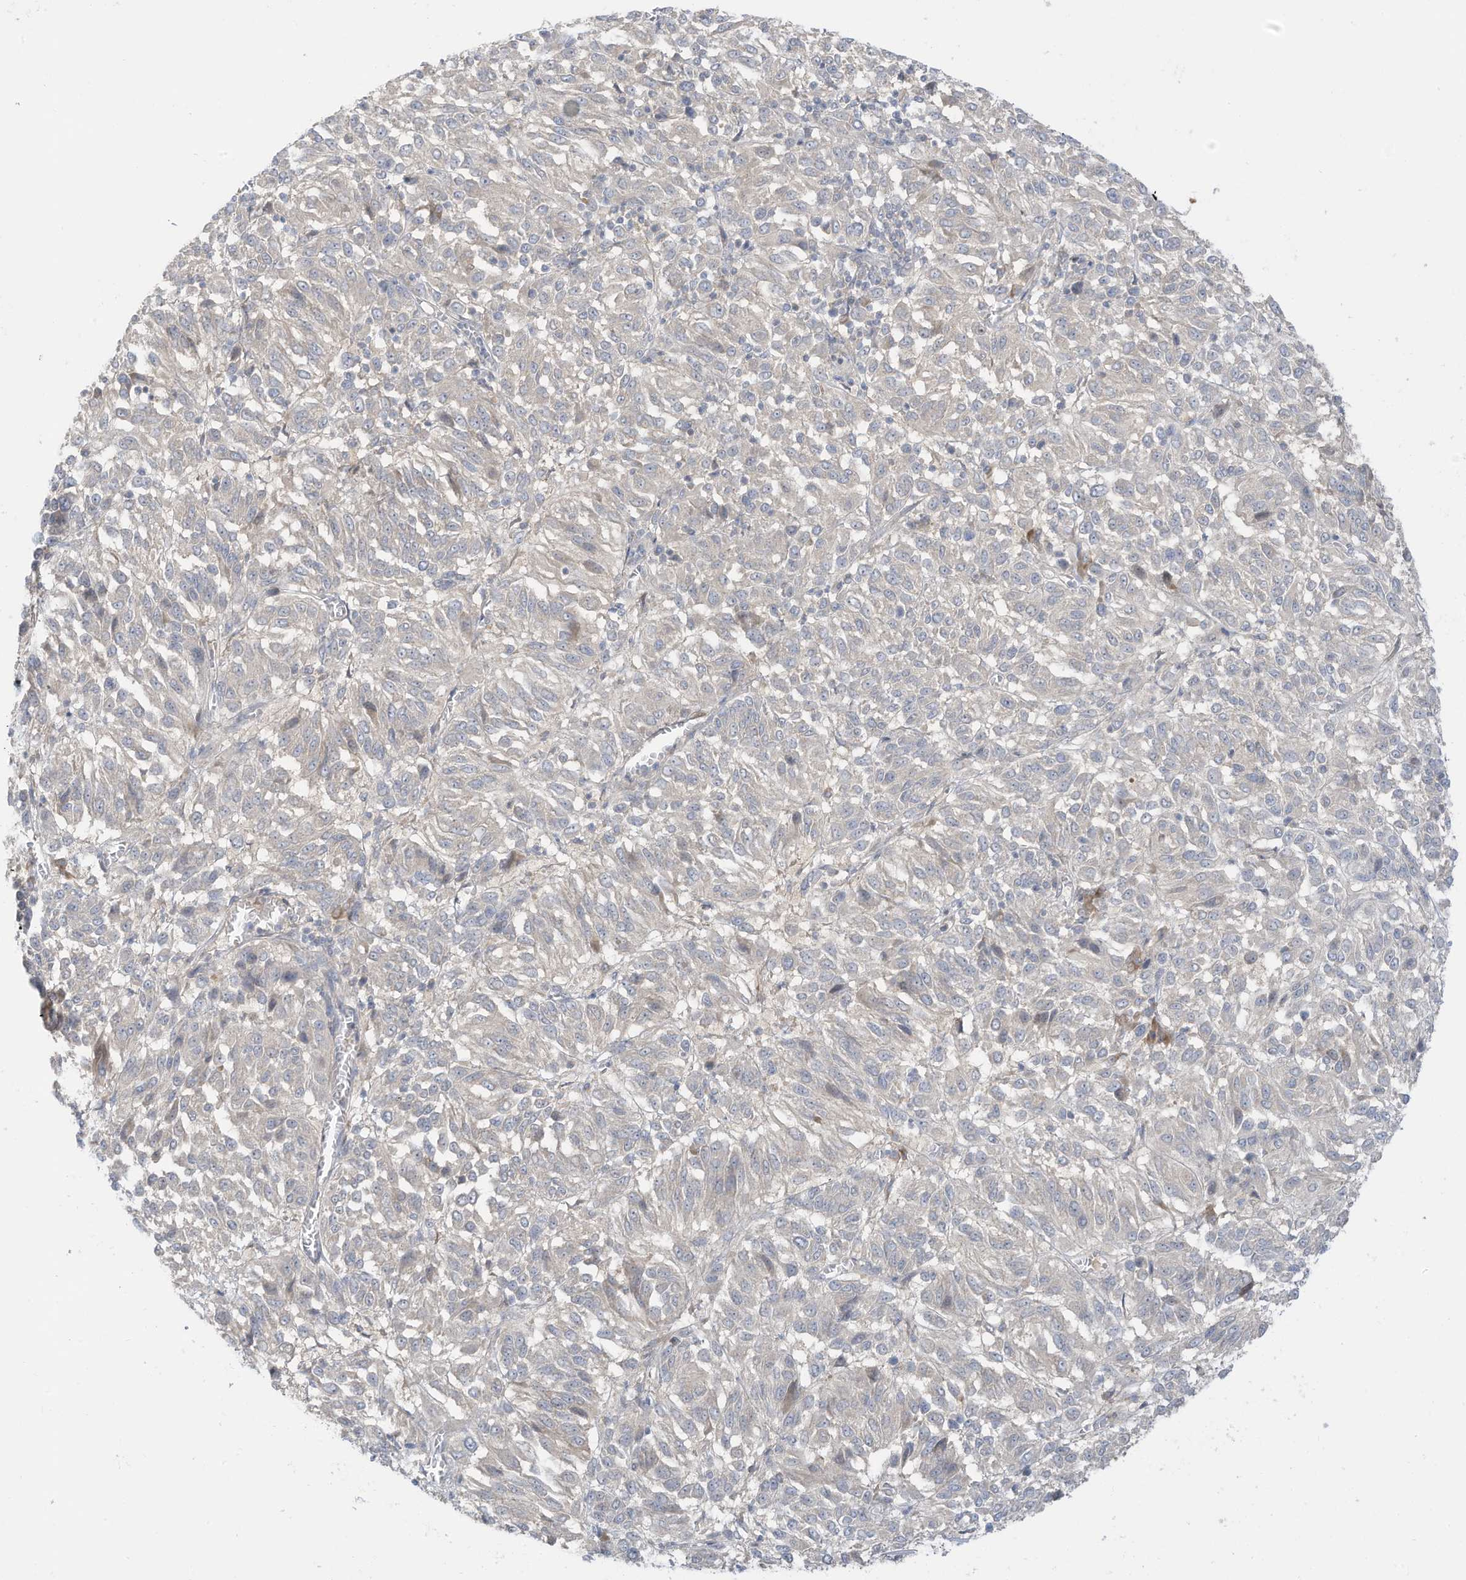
{"staining": {"intensity": "negative", "quantity": "none", "location": "none"}, "tissue": "melanoma", "cell_type": "Tumor cells", "image_type": "cancer", "snomed": [{"axis": "morphology", "description": "Malignant melanoma, Metastatic site"}, {"axis": "topography", "description": "Lung"}], "caption": "Immunohistochemistry (IHC) photomicrograph of neoplastic tissue: human malignant melanoma (metastatic site) stained with DAB (3,3'-diaminobenzidine) demonstrates no significant protein expression in tumor cells.", "gene": "LRRN2", "patient": {"sex": "male", "age": 64}}